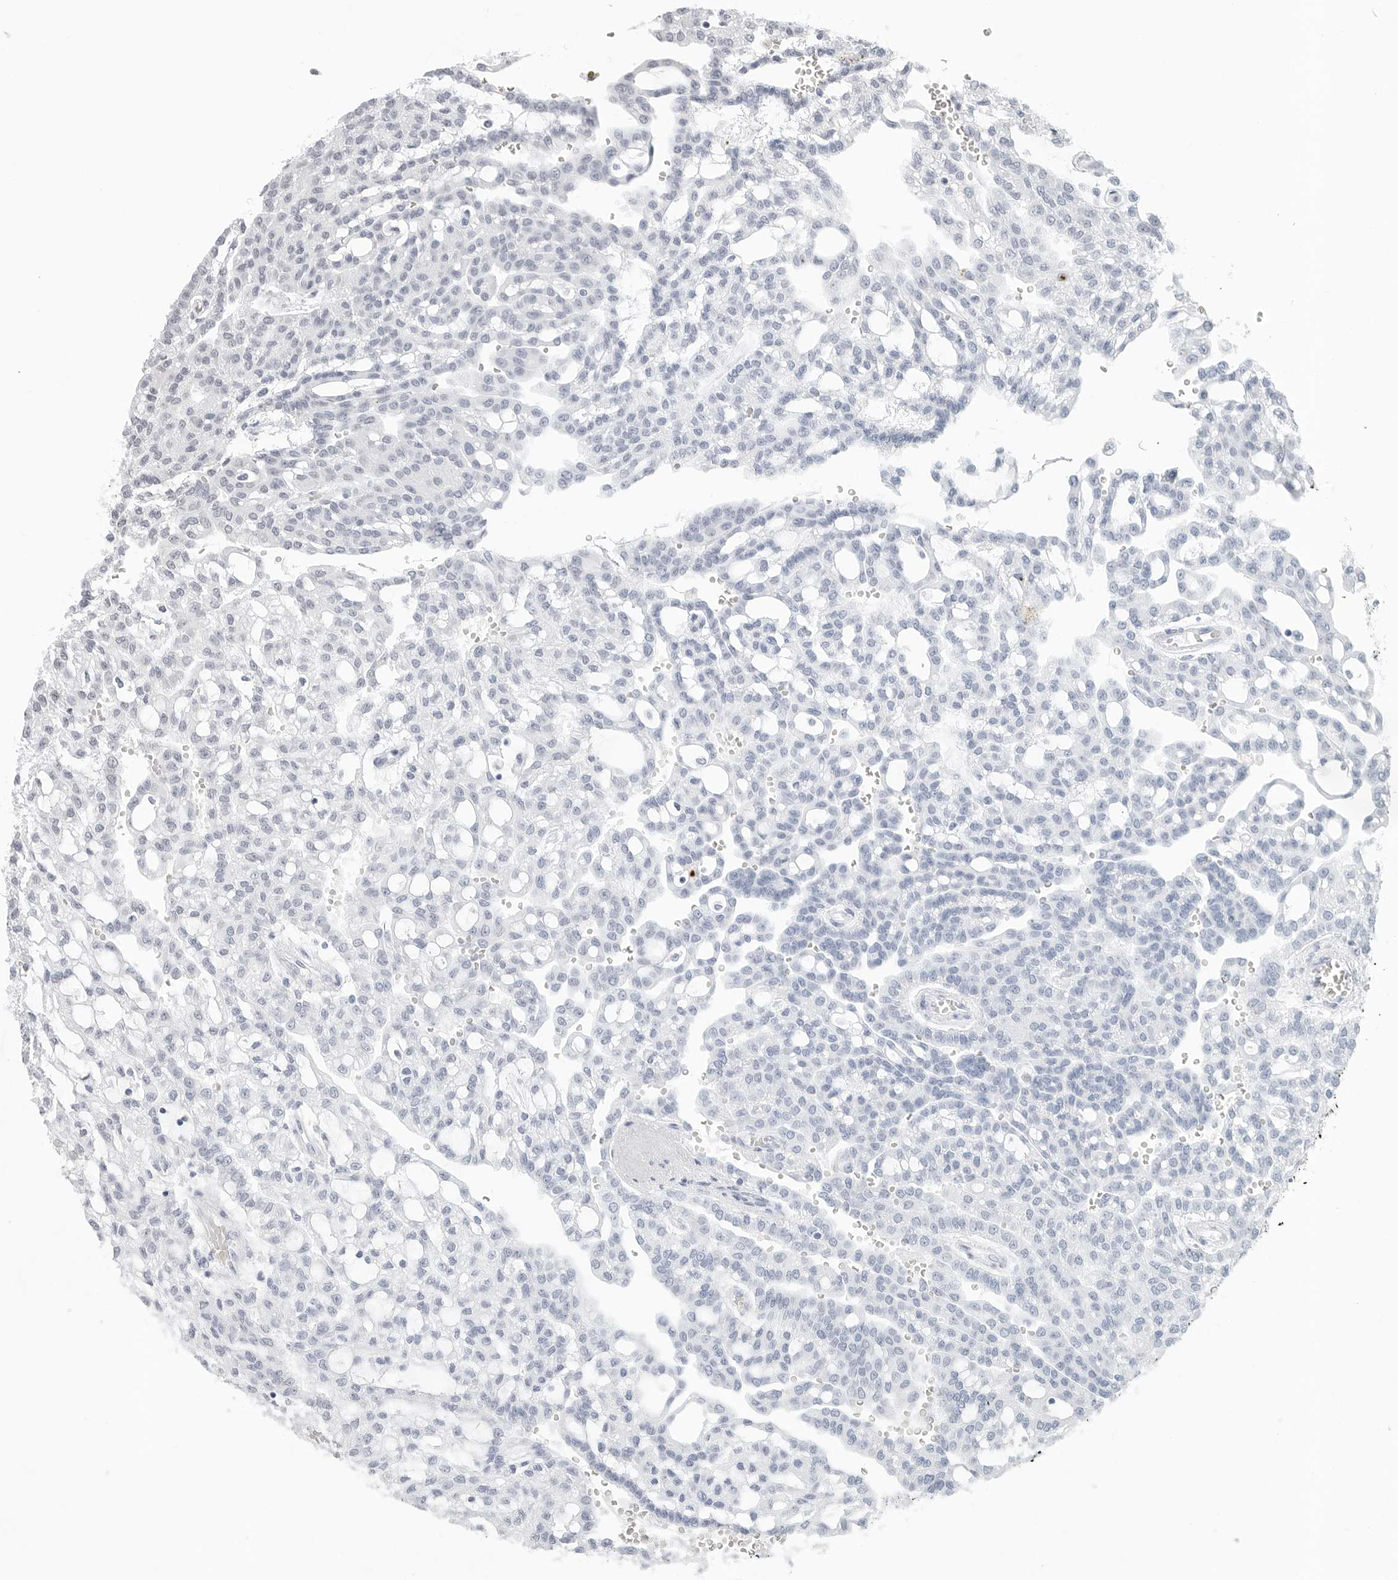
{"staining": {"intensity": "negative", "quantity": "none", "location": "none"}, "tissue": "renal cancer", "cell_type": "Tumor cells", "image_type": "cancer", "snomed": [{"axis": "morphology", "description": "Adenocarcinoma, NOS"}, {"axis": "topography", "description": "Kidney"}], "caption": "DAB (3,3'-diaminobenzidine) immunohistochemical staining of renal cancer (adenocarcinoma) shows no significant expression in tumor cells.", "gene": "METAP1", "patient": {"sex": "male", "age": 63}}